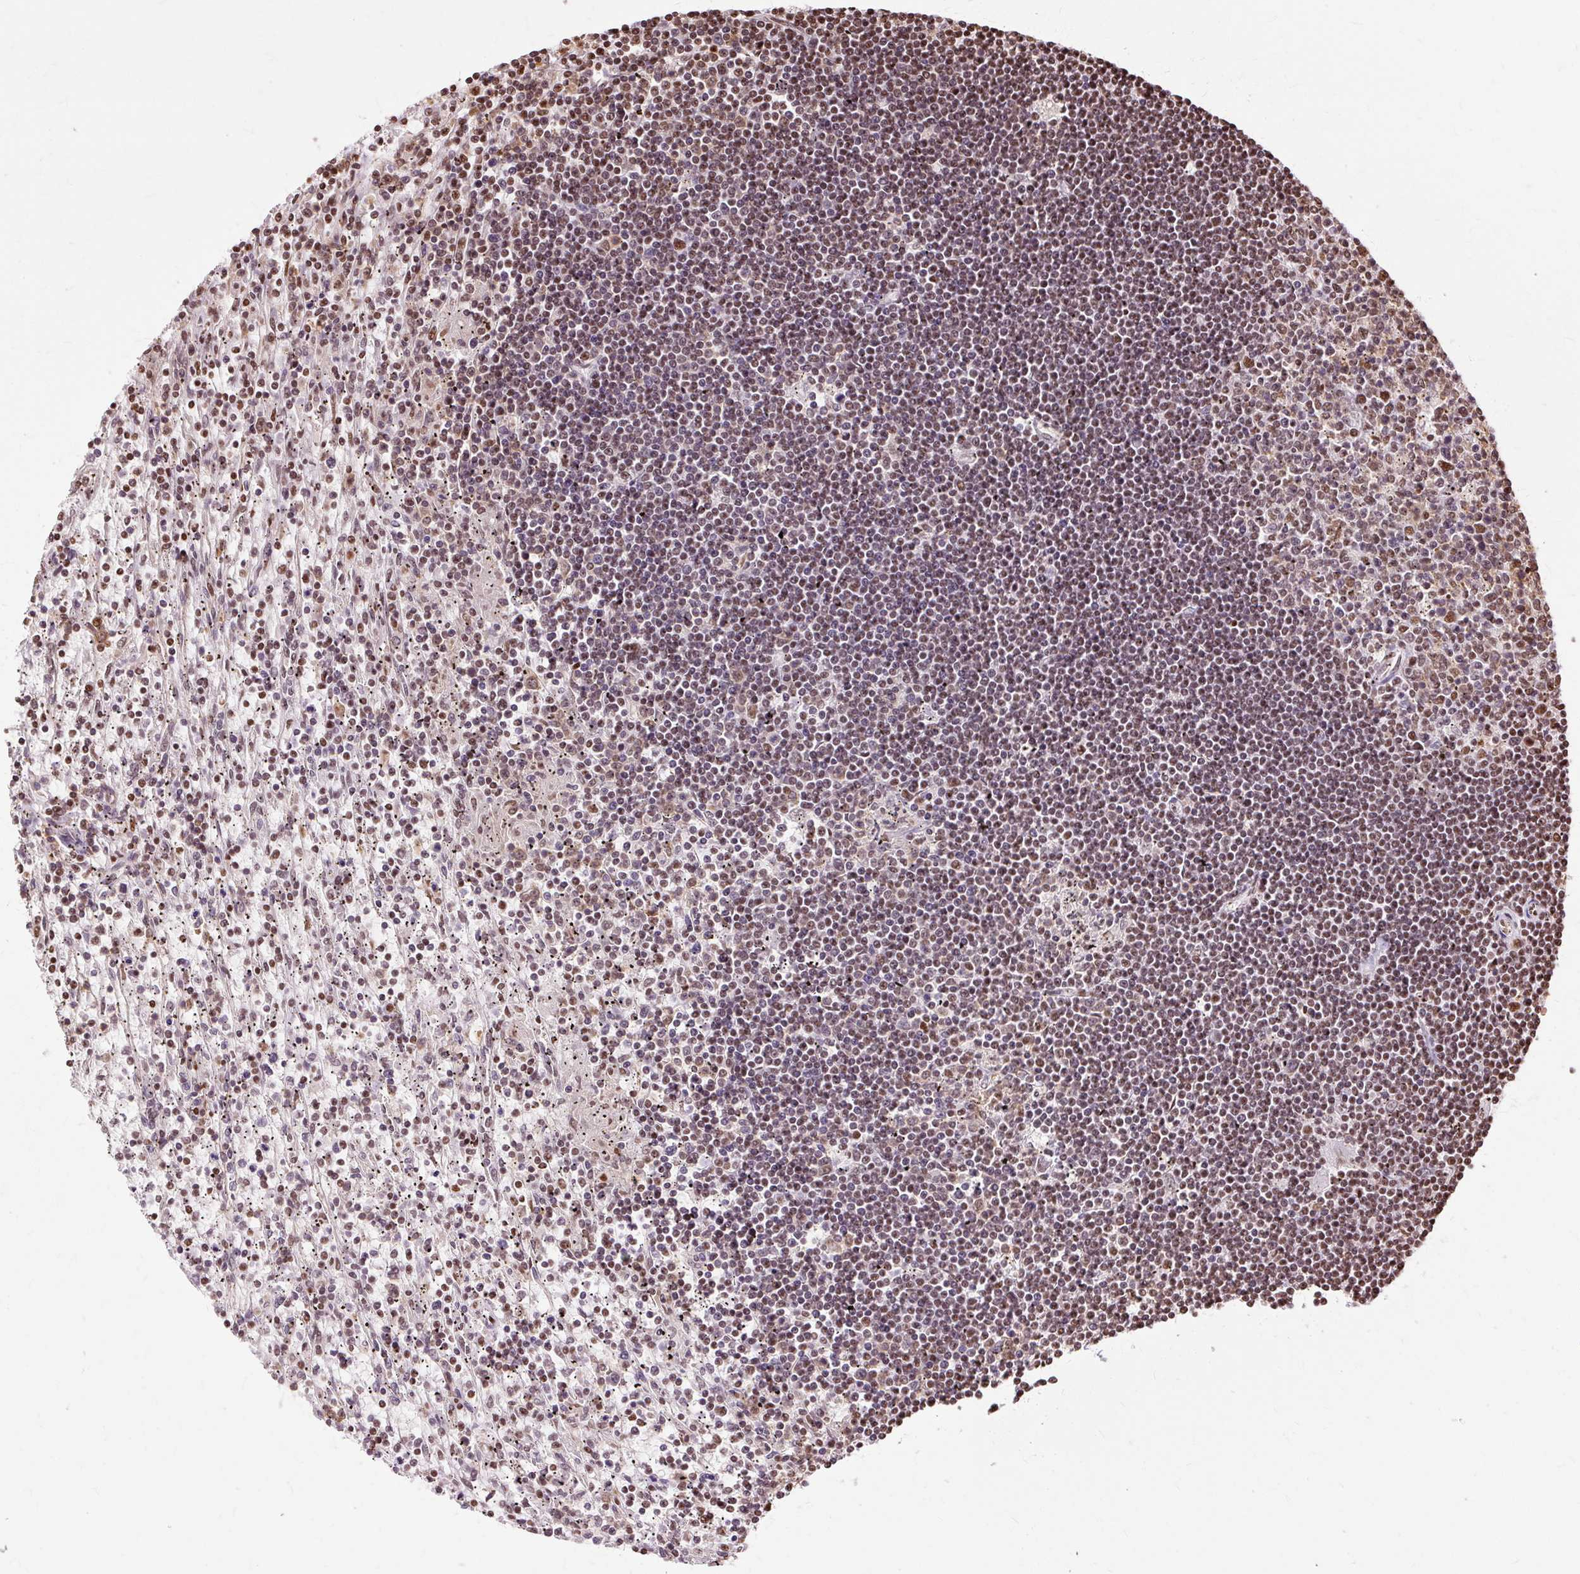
{"staining": {"intensity": "moderate", "quantity": "25%-75%", "location": "nuclear"}, "tissue": "lymphoma", "cell_type": "Tumor cells", "image_type": "cancer", "snomed": [{"axis": "morphology", "description": "Malignant lymphoma, non-Hodgkin's type, Low grade"}, {"axis": "topography", "description": "Spleen"}], "caption": "Malignant lymphoma, non-Hodgkin's type (low-grade) was stained to show a protein in brown. There is medium levels of moderate nuclear positivity in approximately 25%-75% of tumor cells.", "gene": "XRCC6", "patient": {"sex": "male", "age": 76}}